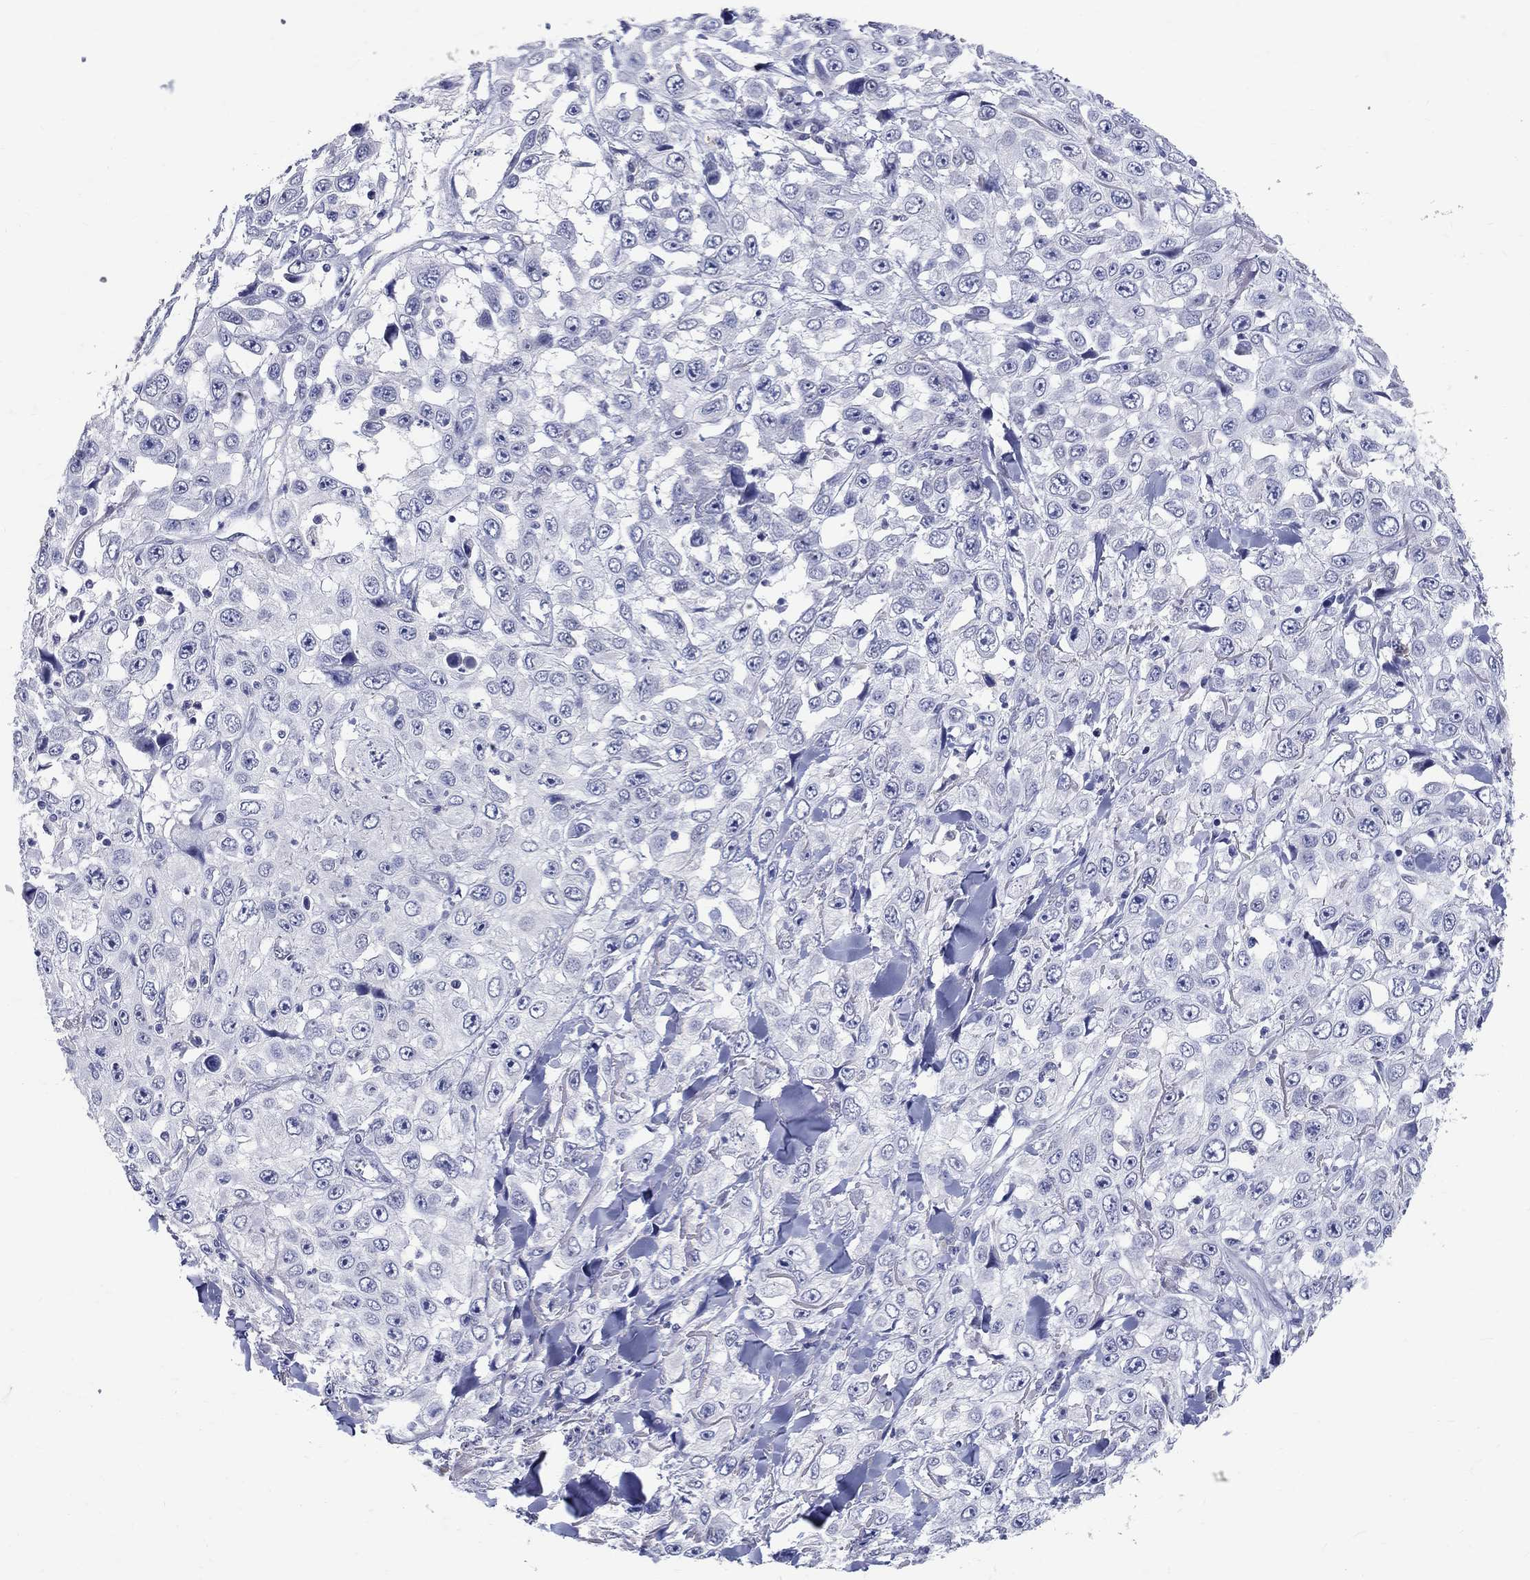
{"staining": {"intensity": "negative", "quantity": "none", "location": "none"}, "tissue": "skin cancer", "cell_type": "Tumor cells", "image_type": "cancer", "snomed": [{"axis": "morphology", "description": "Squamous cell carcinoma, NOS"}, {"axis": "topography", "description": "Skin"}], "caption": "Micrograph shows no significant protein positivity in tumor cells of skin cancer (squamous cell carcinoma). (DAB immunohistochemistry, high magnification).", "gene": "SOX2", "patient": {"sex": "male", "age": 82}}